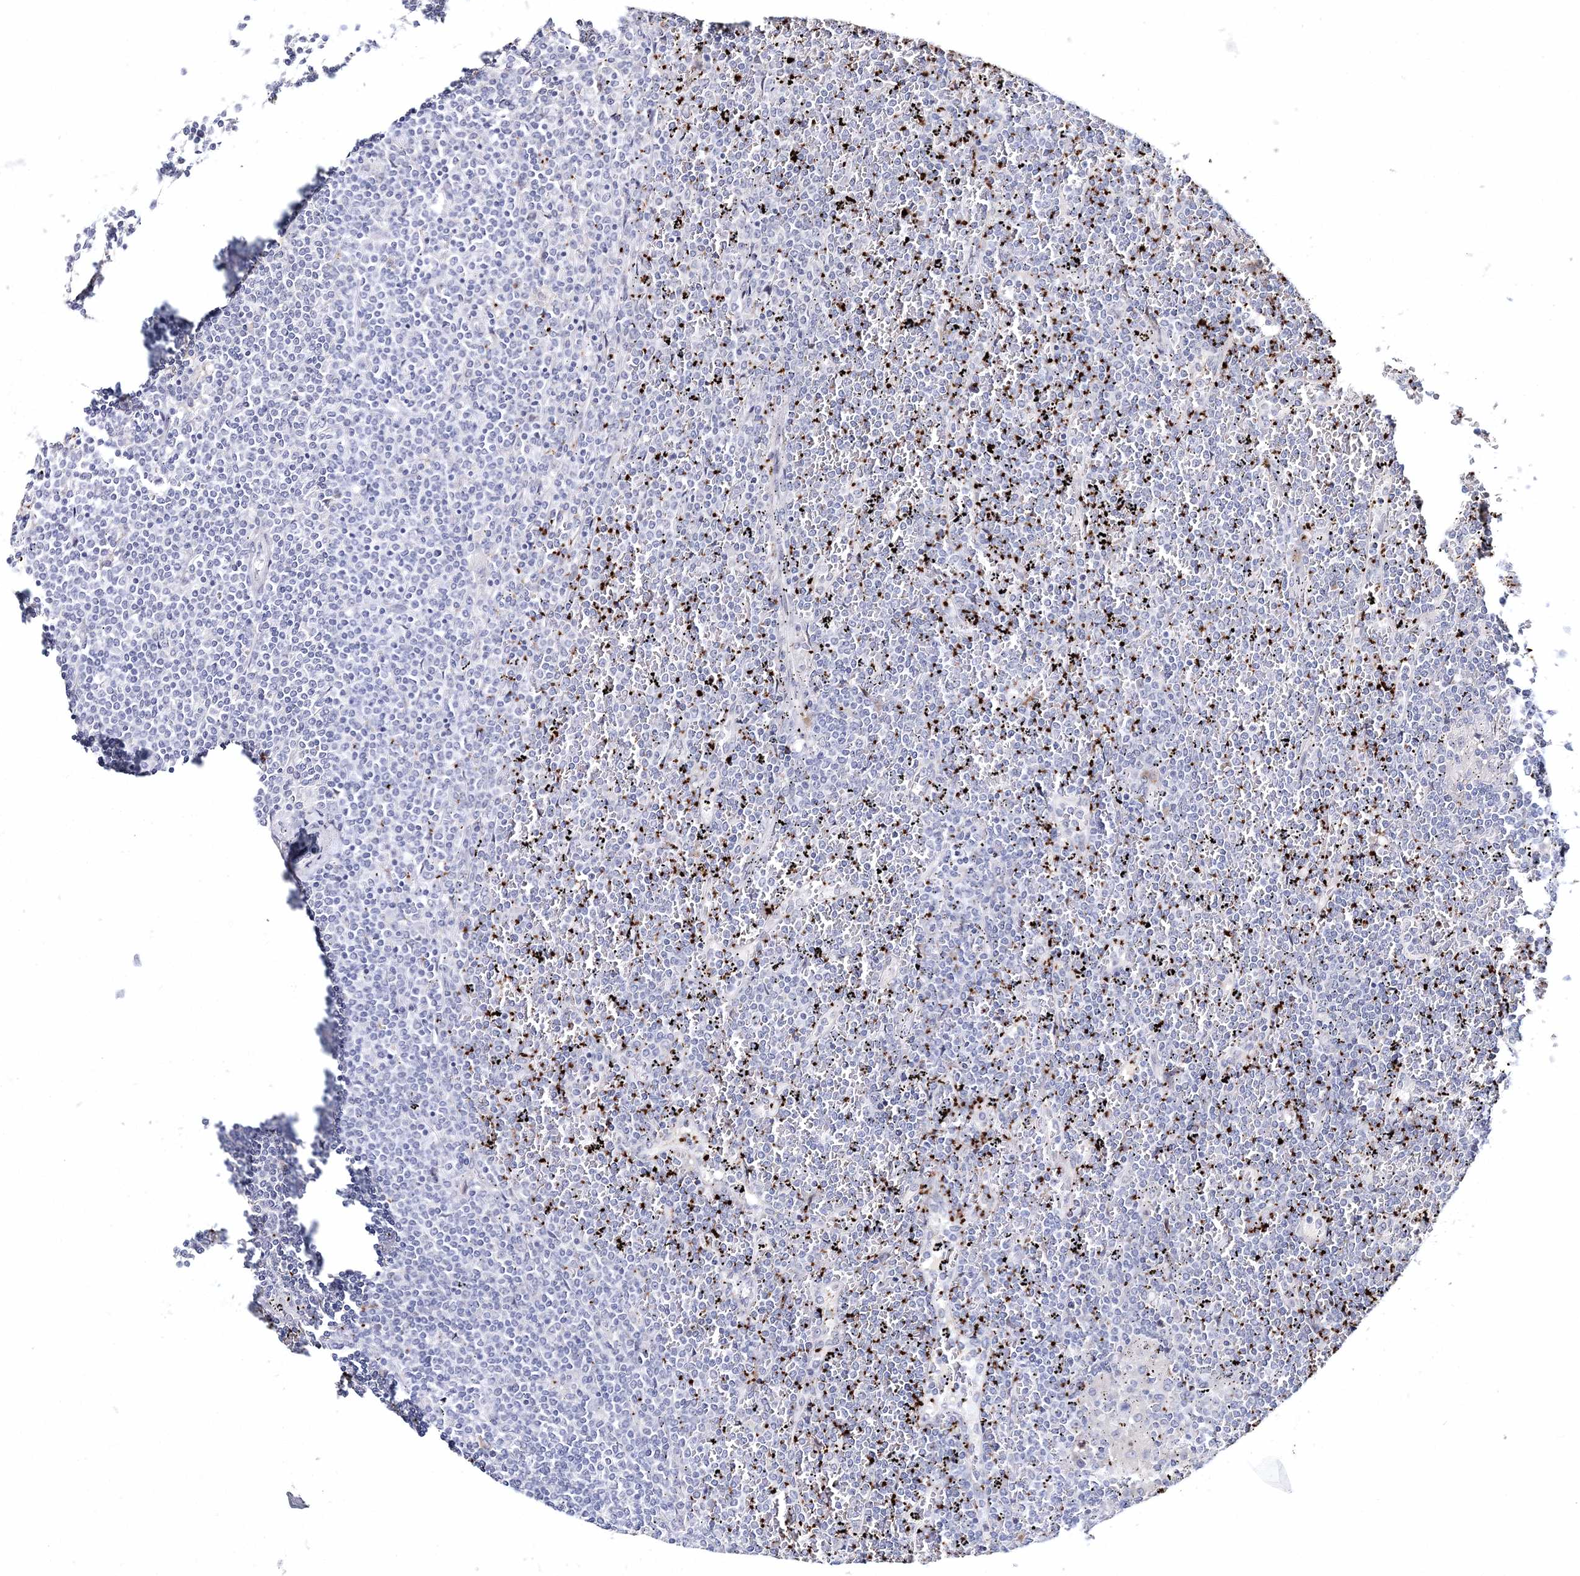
{"staining": {"intensity": "negative", "quantity": "none", "location": "none"}, "tissue": "lymphoma", "cell_type": "Tumor cells", "image_type": "cancer", "snomed": [{"axis": "morphology", "description": "Malignant lymphoma, non-Hodgkin's type, Low grade"}, {"axis": "topography", "description": "Spleen"}], "caption": "DAB (3,3'-diaminobenzidine) immunohistochemical staining of malignant lymphoma, non-Hodgkin's type (low-grade) displays no significant staining in tumor cells.", "gene": "MYOZ2", "patient": {"sex": "female", "age": 19}}